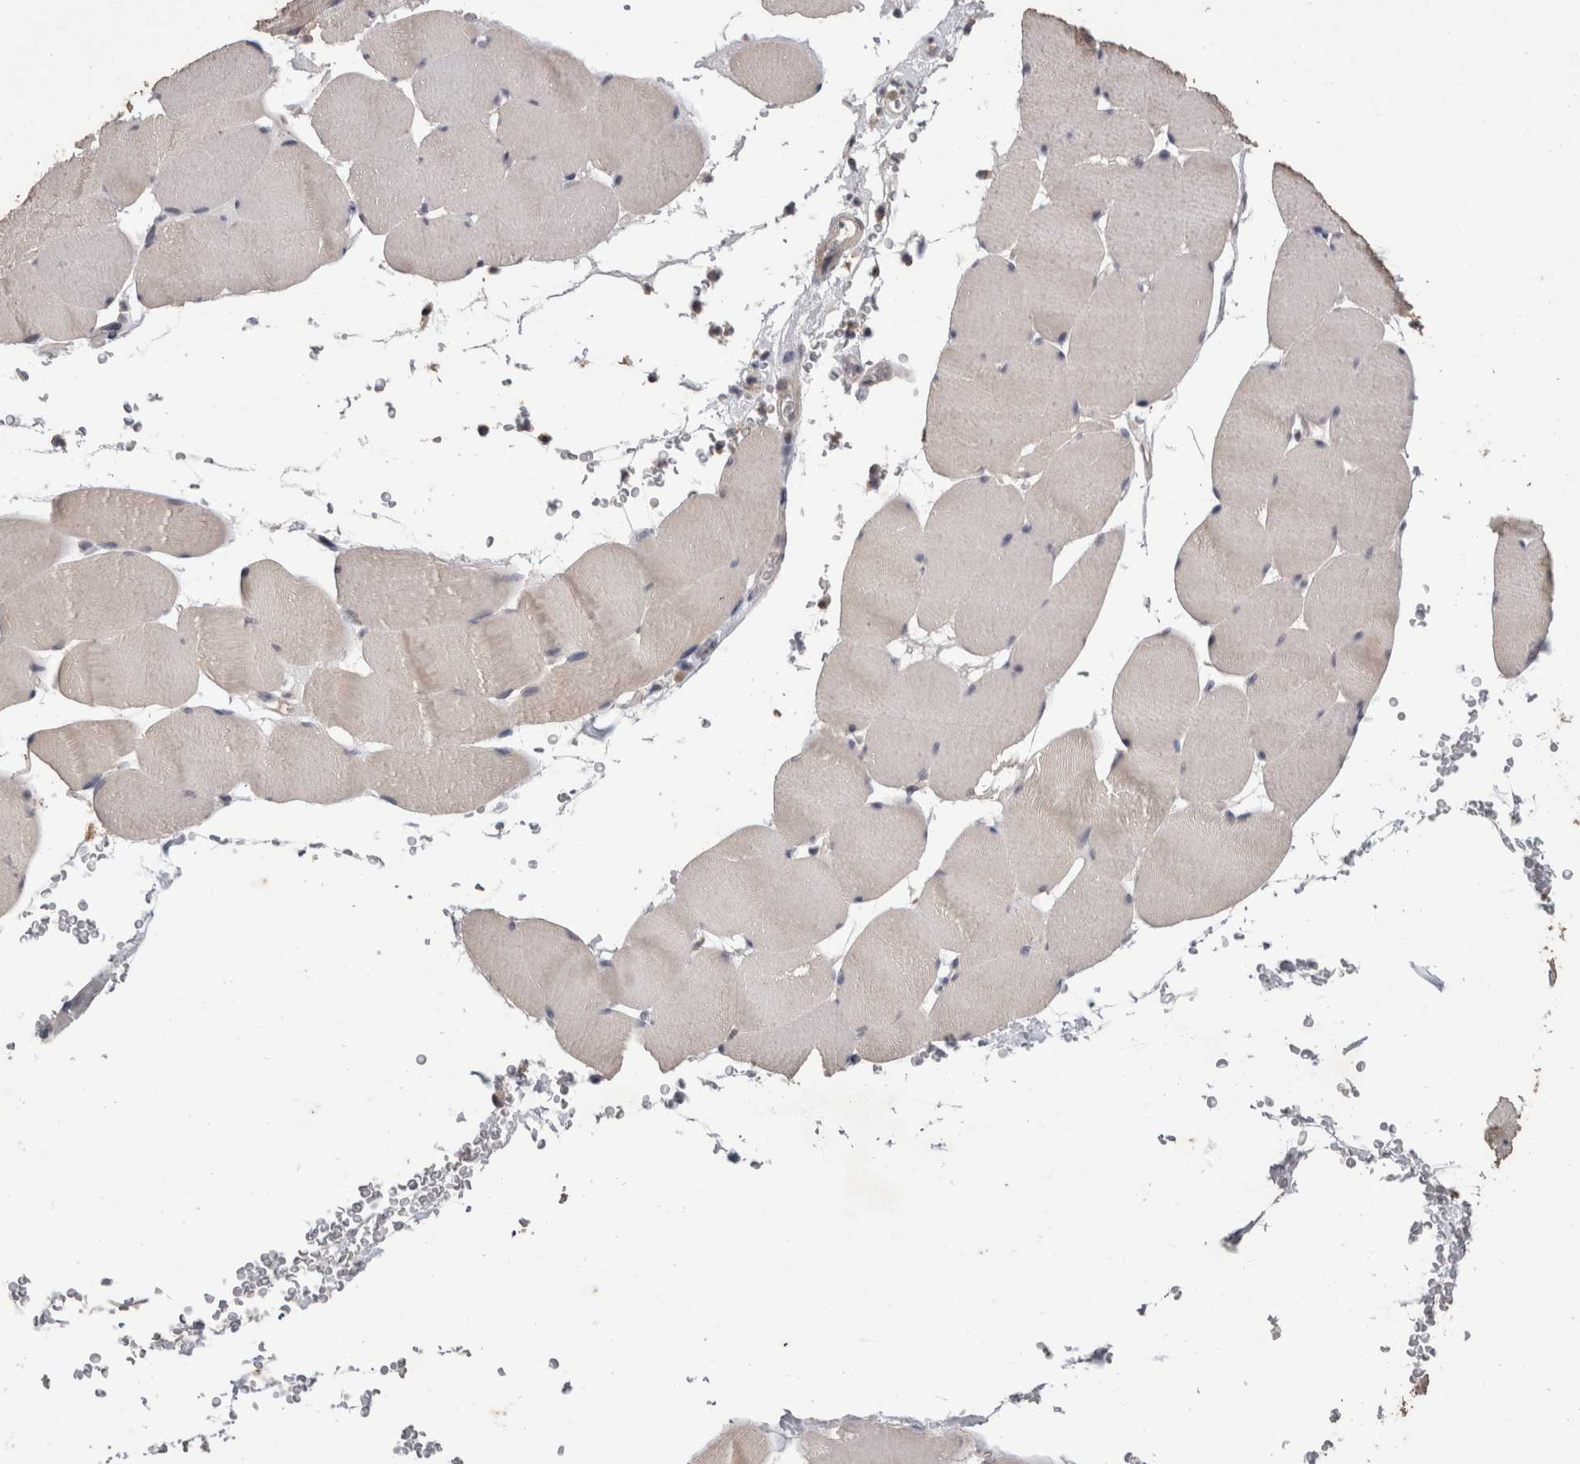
{"staining": {"intensity": "negative", "quantity": "none", "location": "none"}, "tissue": "skeletal muscle", "cell_type": "Myocytes", "image_type": "normal", "snomed": [{"axis": "morphology", "description": "Normal tissue, NOS"}, {"axis": "topography", "description": "Skeletal muscle"}], "caption": "Immunohistochemistry (IHC) image of benign skeletal muscle stained for a protein (brown), which exhibits no positivity in myocytes.", "gene": "FHOD3", "patient": {"sex": "male", "age": 62}}